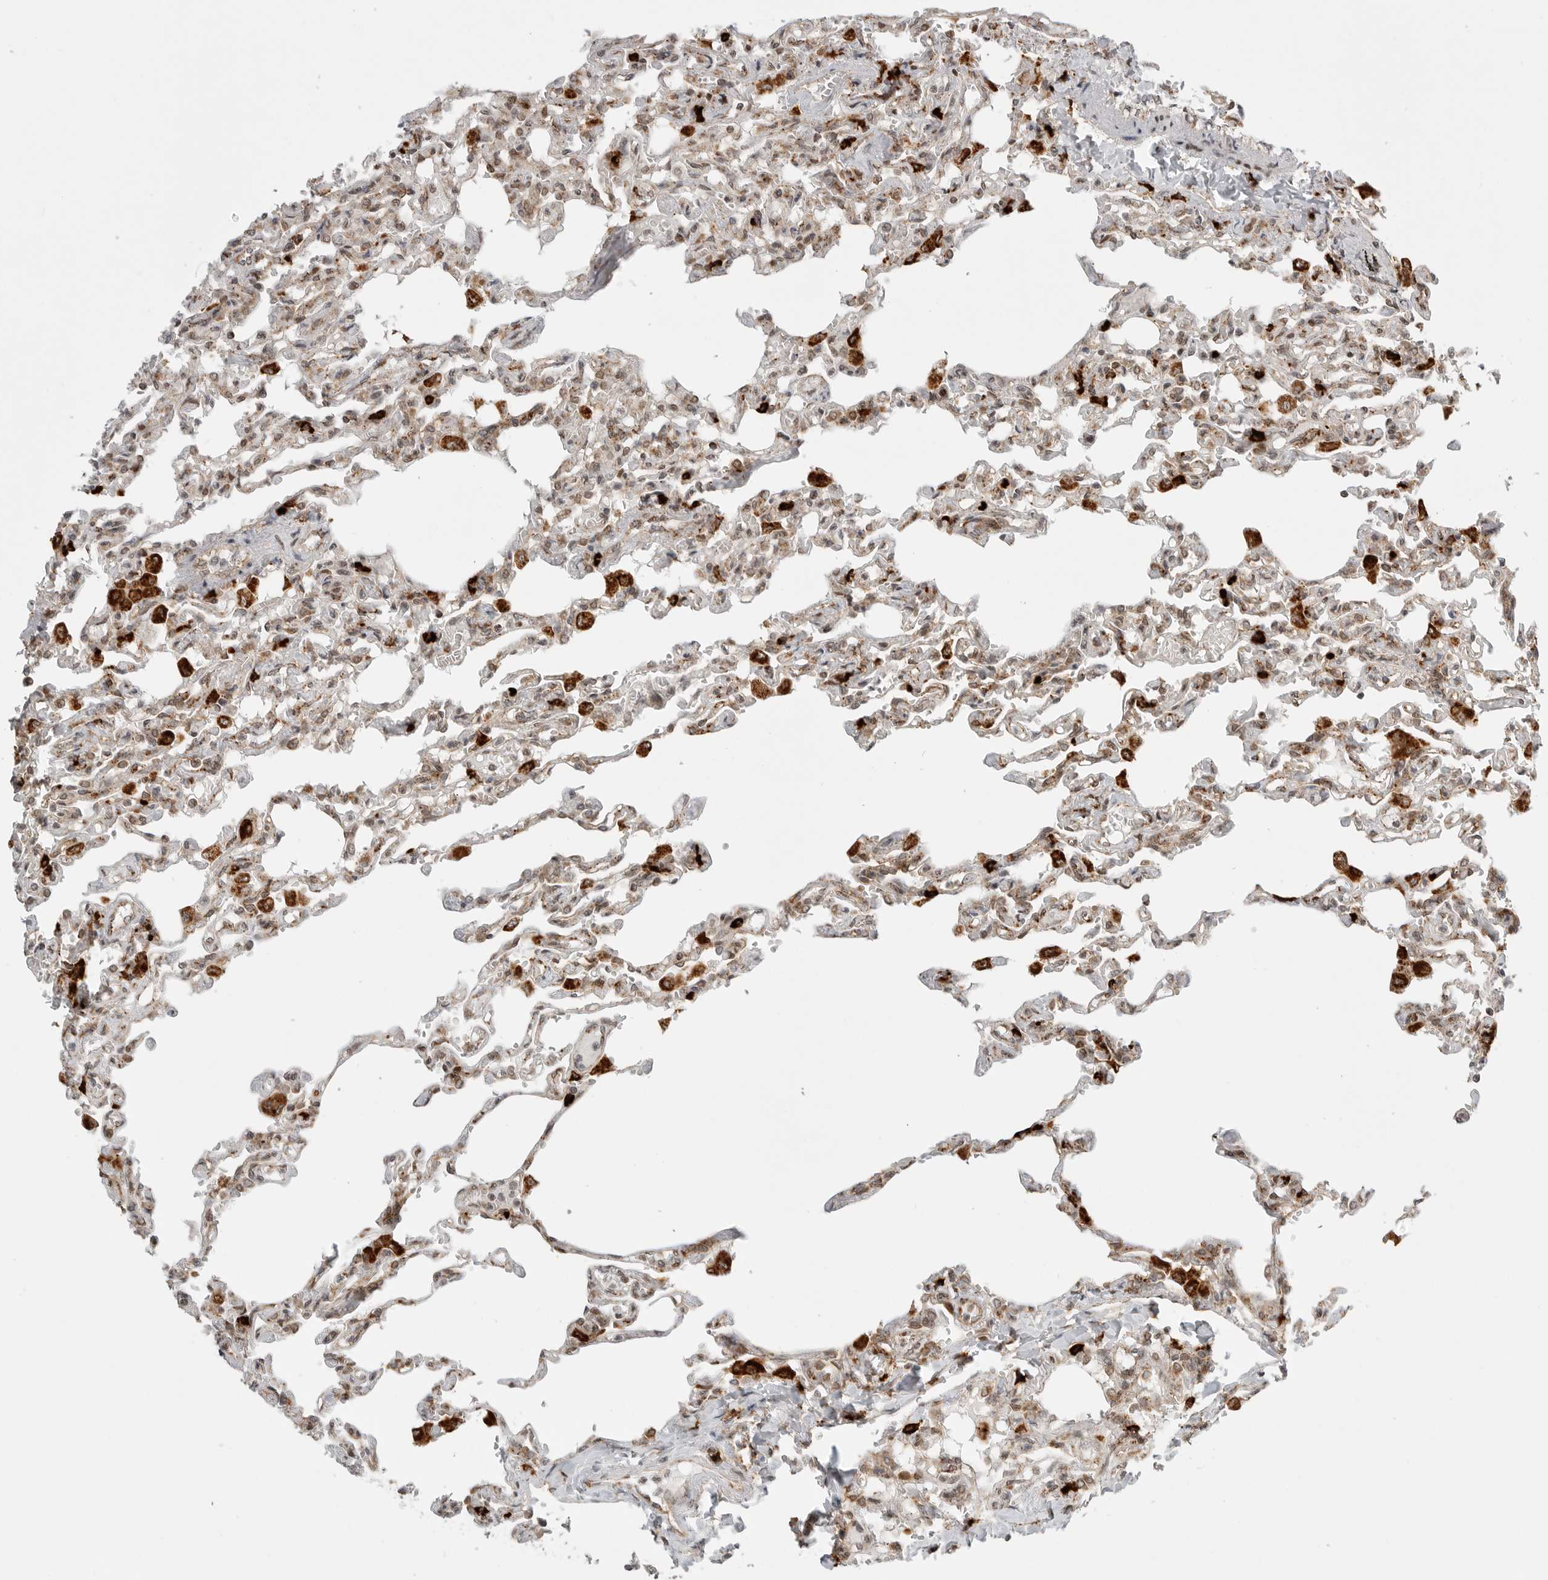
{"staining": {"intensity": "moderate", "quantity": ">75%", "location": "cytoplasmic/membranous,nuclear"}, "tissue": "lung", "cell_type": "Alveolar cells", "image_type": "normal", "snomed": [{"axis": "morphology", "description": "Normal tissue, NOS"}, {"axis": "topography", "description": "Lung"}], "caption": "A high-resolution photomicrograph shows immunohistochemistry (IHC) staining of benign lung, which demonstrates moderate cytoplasmic/membranous,nuclear staining in approximately >75% of alveolar cells.", "gene": "IDUA", "patient": {"sex": "male", "age": 21}}